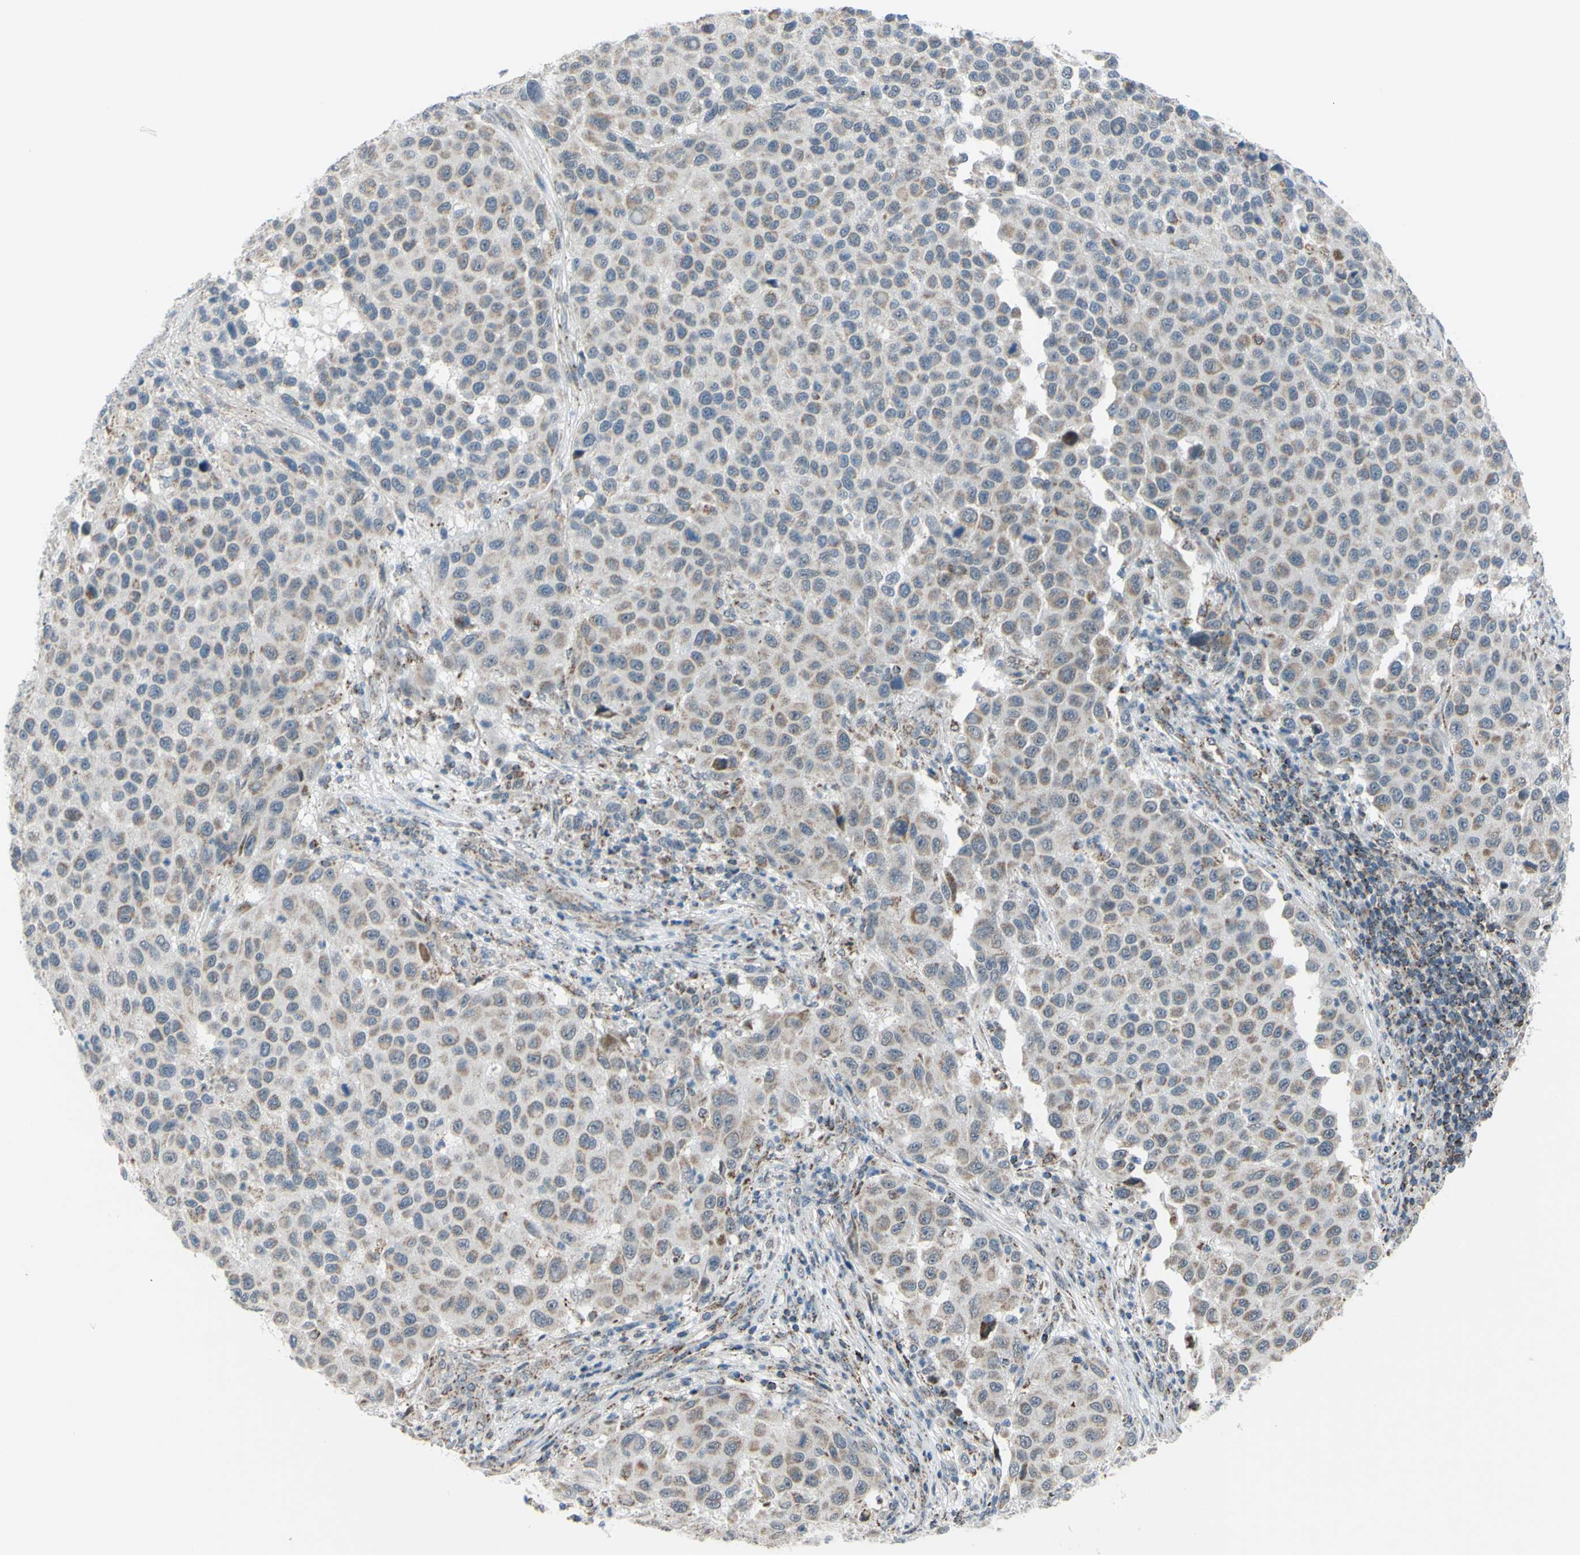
{"staining": {"intensity": "weak", "quantity": "25%-75%", "location": "cytoplasmic/membranous"}, "tissue": "melanoma", "cell_type": "Tumor cells", "image_type": "cancer", "snomed": [{"axis": "morphology", "description": "Malignant melanoma, Metastatic site"}, {"axis": "topography", "description": "Lymph node"}], "caption": "Malignant melanoma (metastatic site) tissue reveals weak cytoplasmic/membranous expression in approximately 25%-75% of tumor cells, visualized by immunohistochemistry. Immunohistochemistry (ihc) stains the protein in brown and the nuclei are stained blue.", "gene": "GLT8D1", "patient": {"sex": "male", "age": 61}}